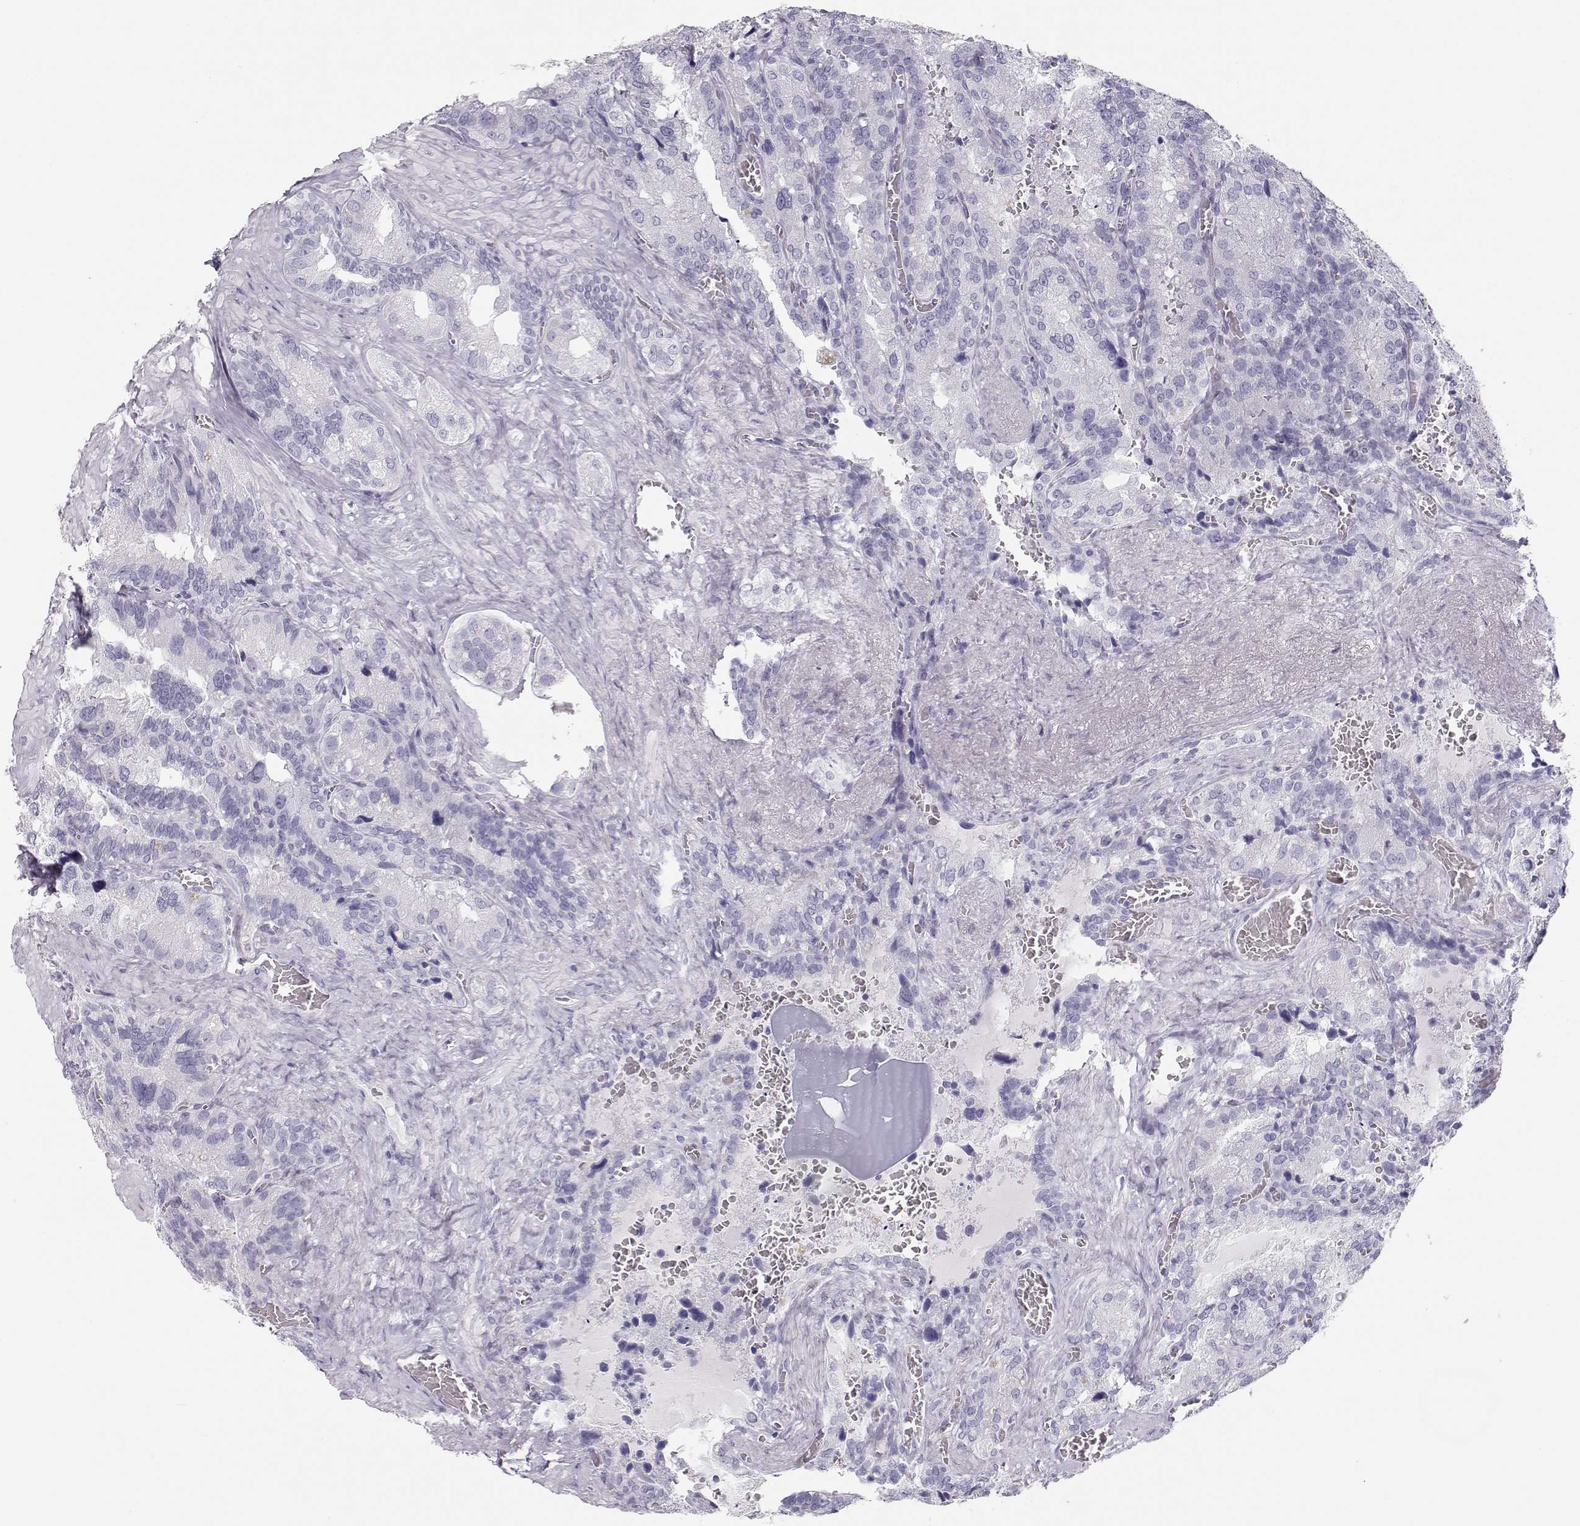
{"staining": {"intensity": "negative", "quantity": "none", "location": "none"}, "tissue": "seminal vesicle", "cell_type": "Glandular cells", "image_type": "normal", "snomed": [{"axis": "morphology", "description": "Normal tissue, NOS"}, {"axis": "topography", "description": "Seminal veicle"}], "caption": "Immunohistochemical staining of normal seminal vesicle reveals no significant positivity in glandular cells. (DAB (3,3'-diaminobenzidine) immunohistochemistry with hematoxylin counter stain).", "gene": "TKTL1", "patient": {"sex": "male", "age": 72}}